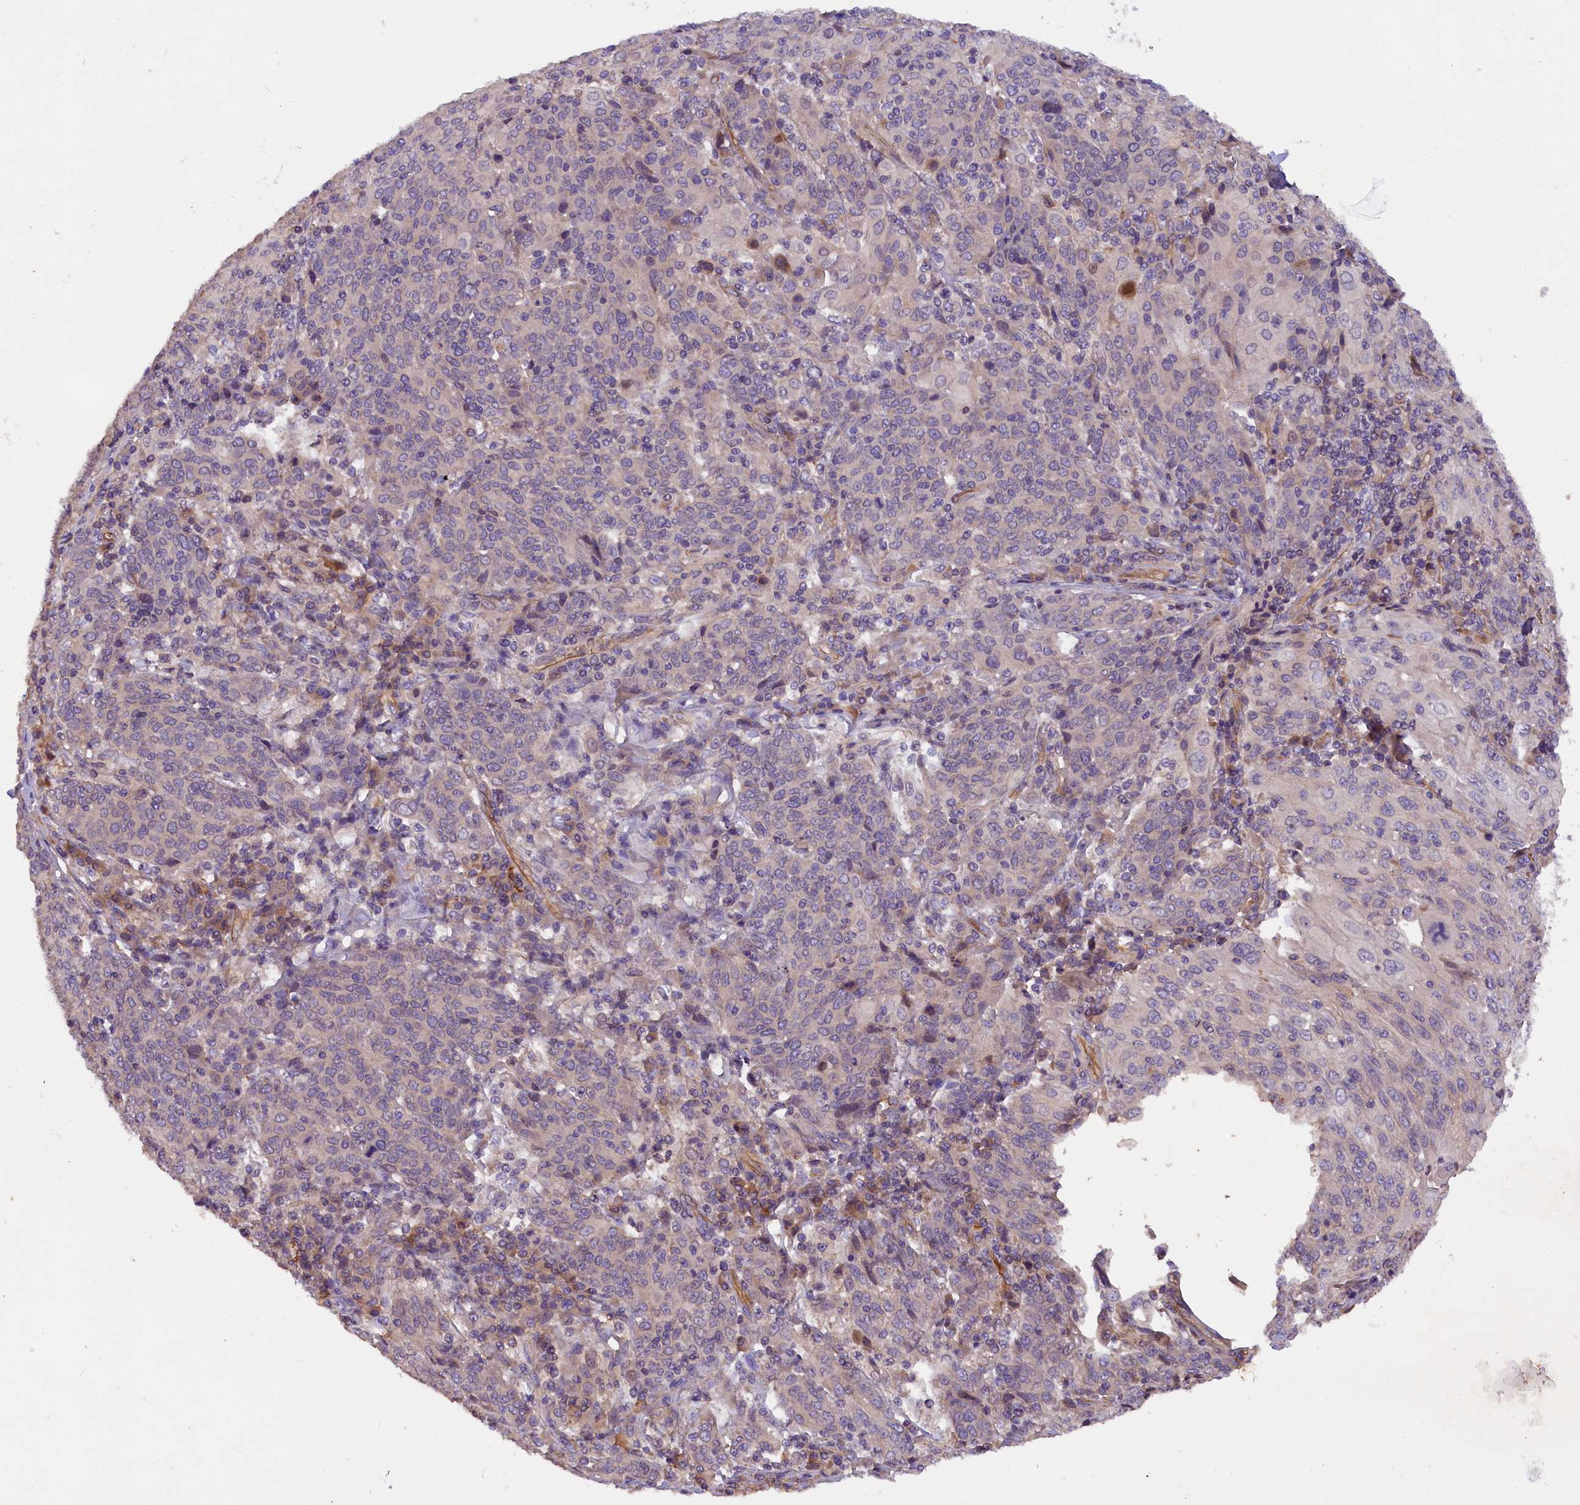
{"staining": {"intensity": "negative", "quantity": "none", "location": "none"}, "tissue": "cervical cancer", "cell_type": "Tumor cells", "image_type": "cancer", "snomed": [{"axis": "morphology", "description": "Squamous cell carcinoma, NOS"}, {"axis": "topography", "description": "Cervix"}], "caption": "The micrograph reveals no staining of tumor cells in cervical squamous cell carcinoma.", "gene": "ERMARD", "patient": {"sex": "female", "age": 67}}